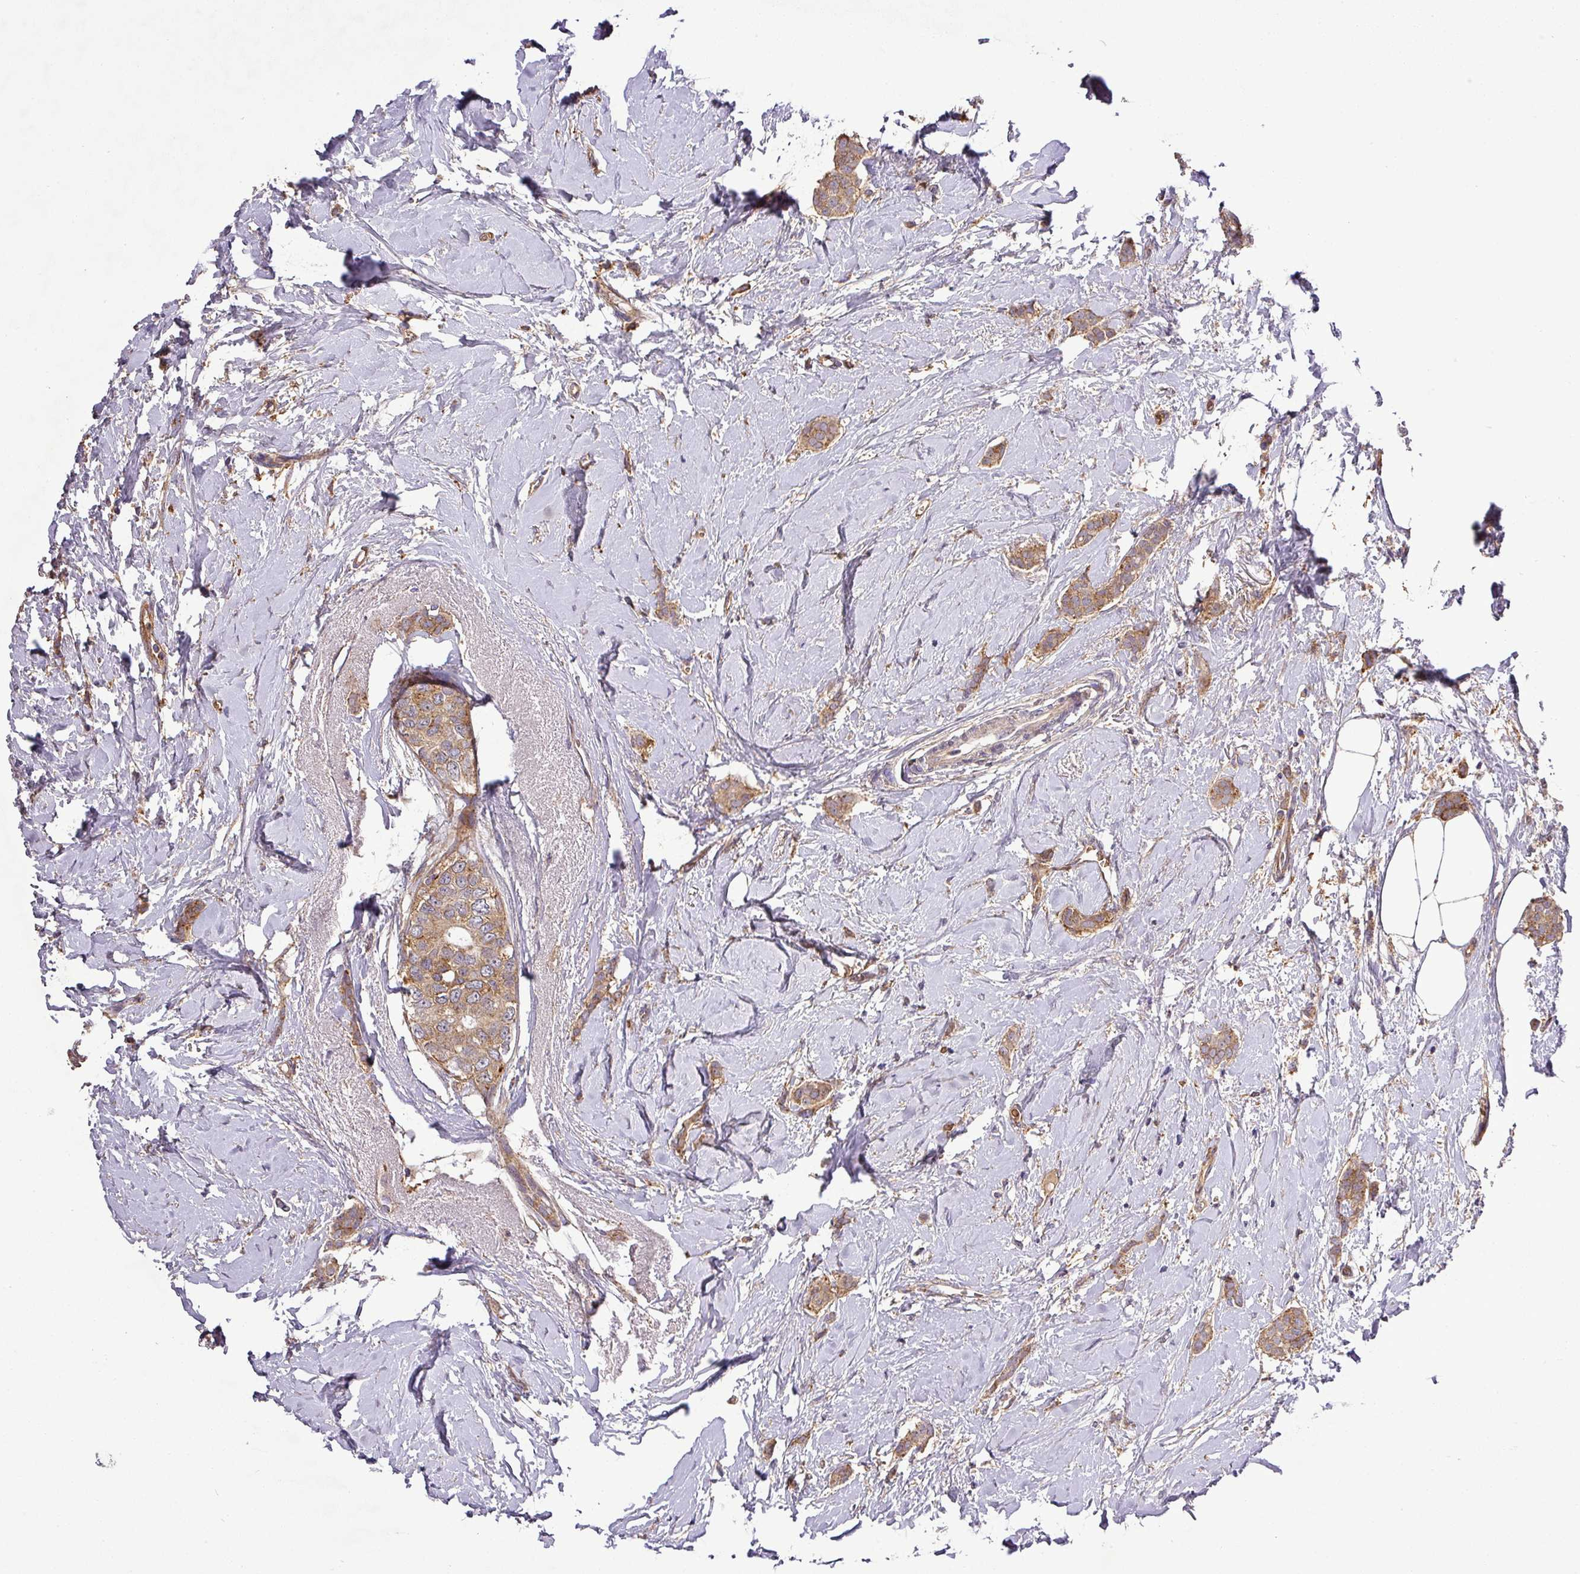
{"staining": {"intensity": "moderate", "quantity": ">75%", "location": "cytoplasmic/membranous"}, "tissue": "breast cancer", "cell_type": "Tumor cells", "image_type": "cancer", "snomed": [{"axis": "morphology", "description": "Duct carcinoma"}, {"axis": "topography", "description": "Breast"}], "caption": "Breast cancer was stained to show a protein in brown. There is medium levels of moderate cytoplasmic/membranous staining in about >75% of tumor cells. (brown staining indicates protein expression, while blue staining denotes nuclei).", "gene": "ZNF513", "patient": {"sex": "female", "age": 72}}